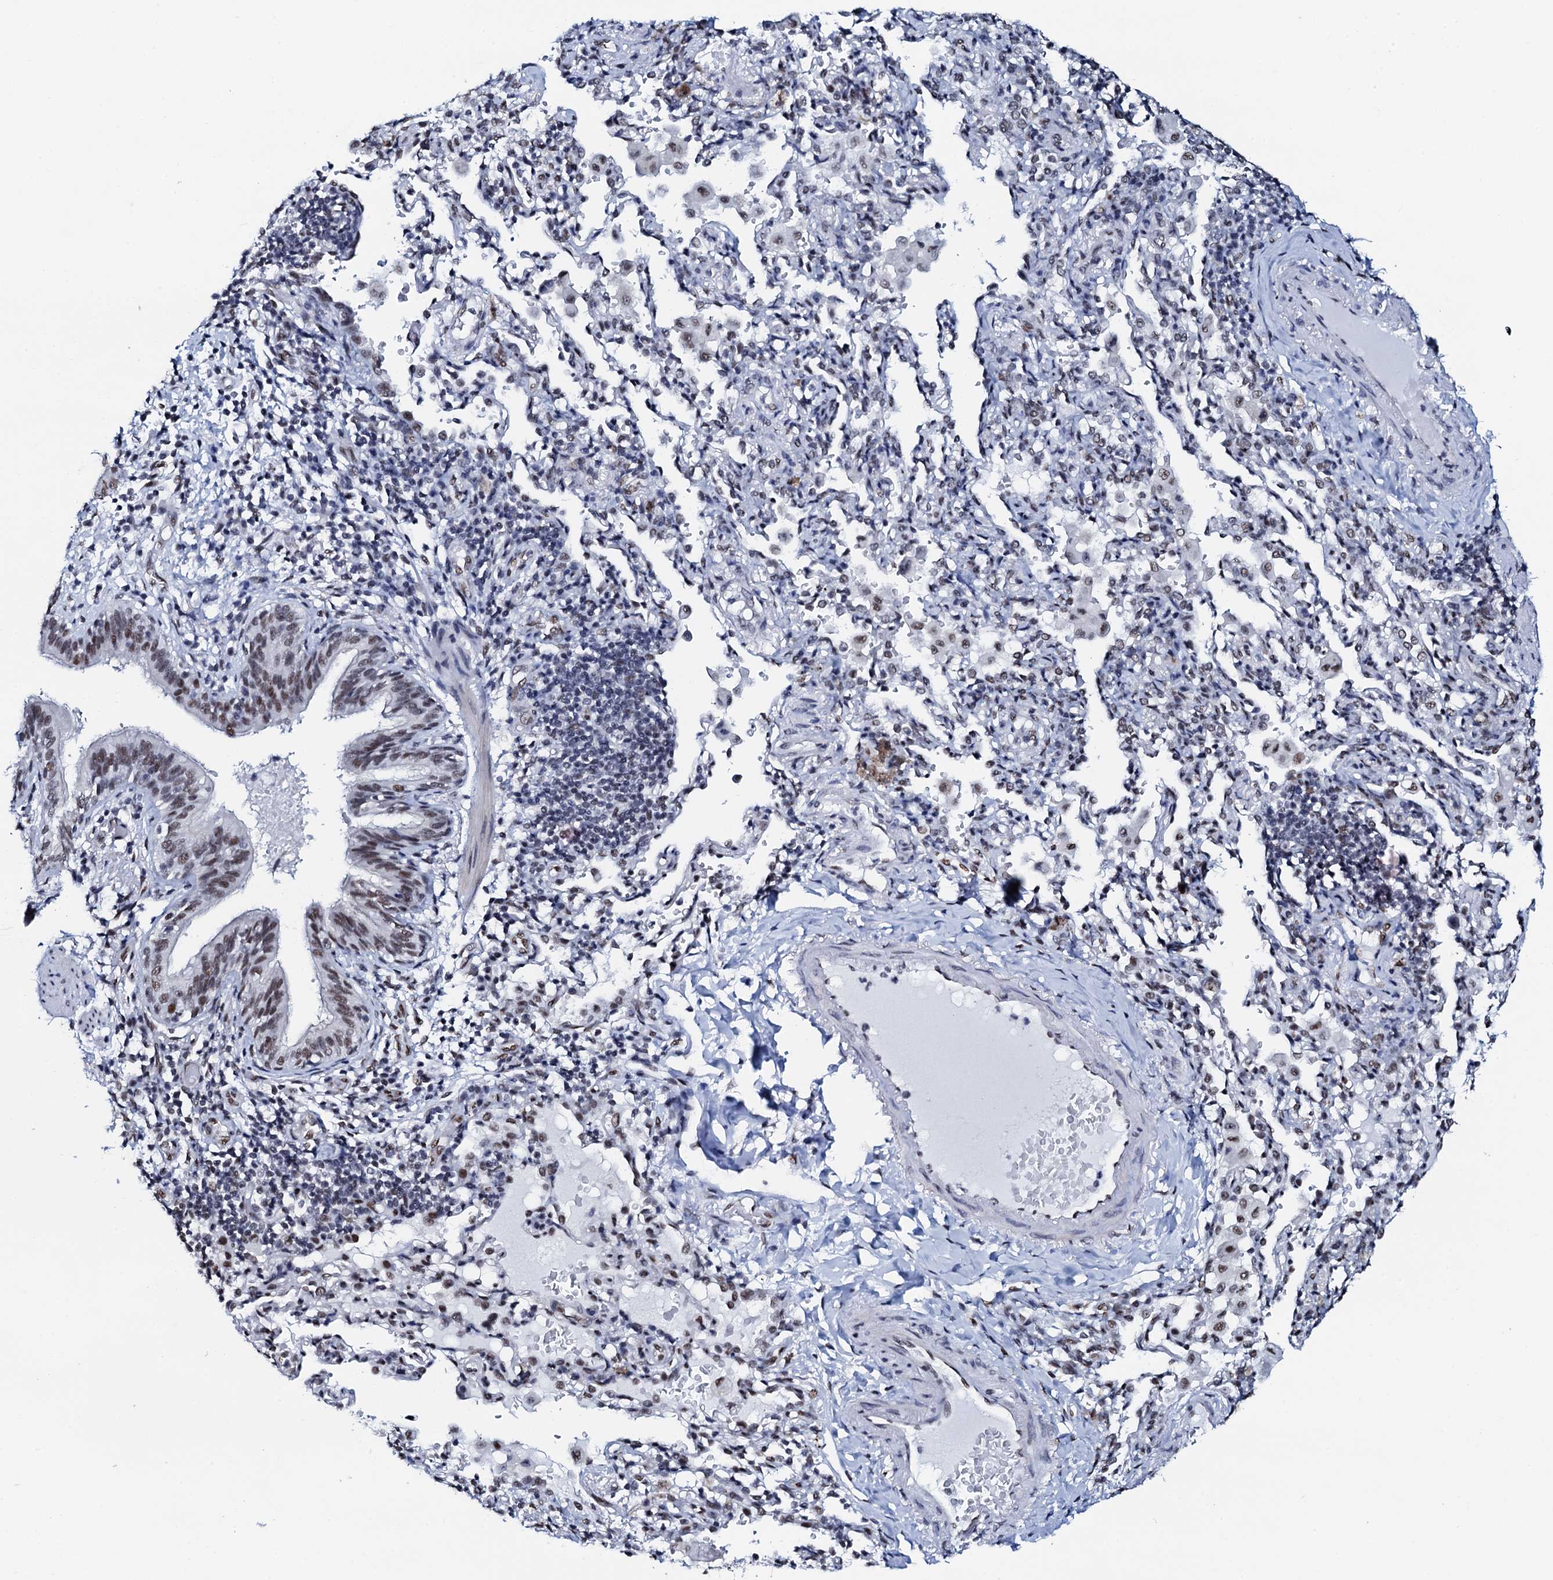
{"staining": {"intensity": "moderate", "quantity": ">75%", "location": "nuclear"}, "tissue": "bronchus", "cell_type": "Respiratory epithelial cells", "image_type": "normal", "snomed": [{"axis": "morphology", "description": "Normal tissue, NOS"}, {"axis": "topography", "description": "Cartilage tissue"}, {"axis": "topography", "description": "Bronchus"}], "caption": "An immunohistochemistry histopathology image of normal tissue is shown. Protein staining in brown labels moderate nuclear positivity in bronchus within respiratory epithelial cells.", "gene": "NKAPD1", "patient": {"sex": "female", "age": 36}}